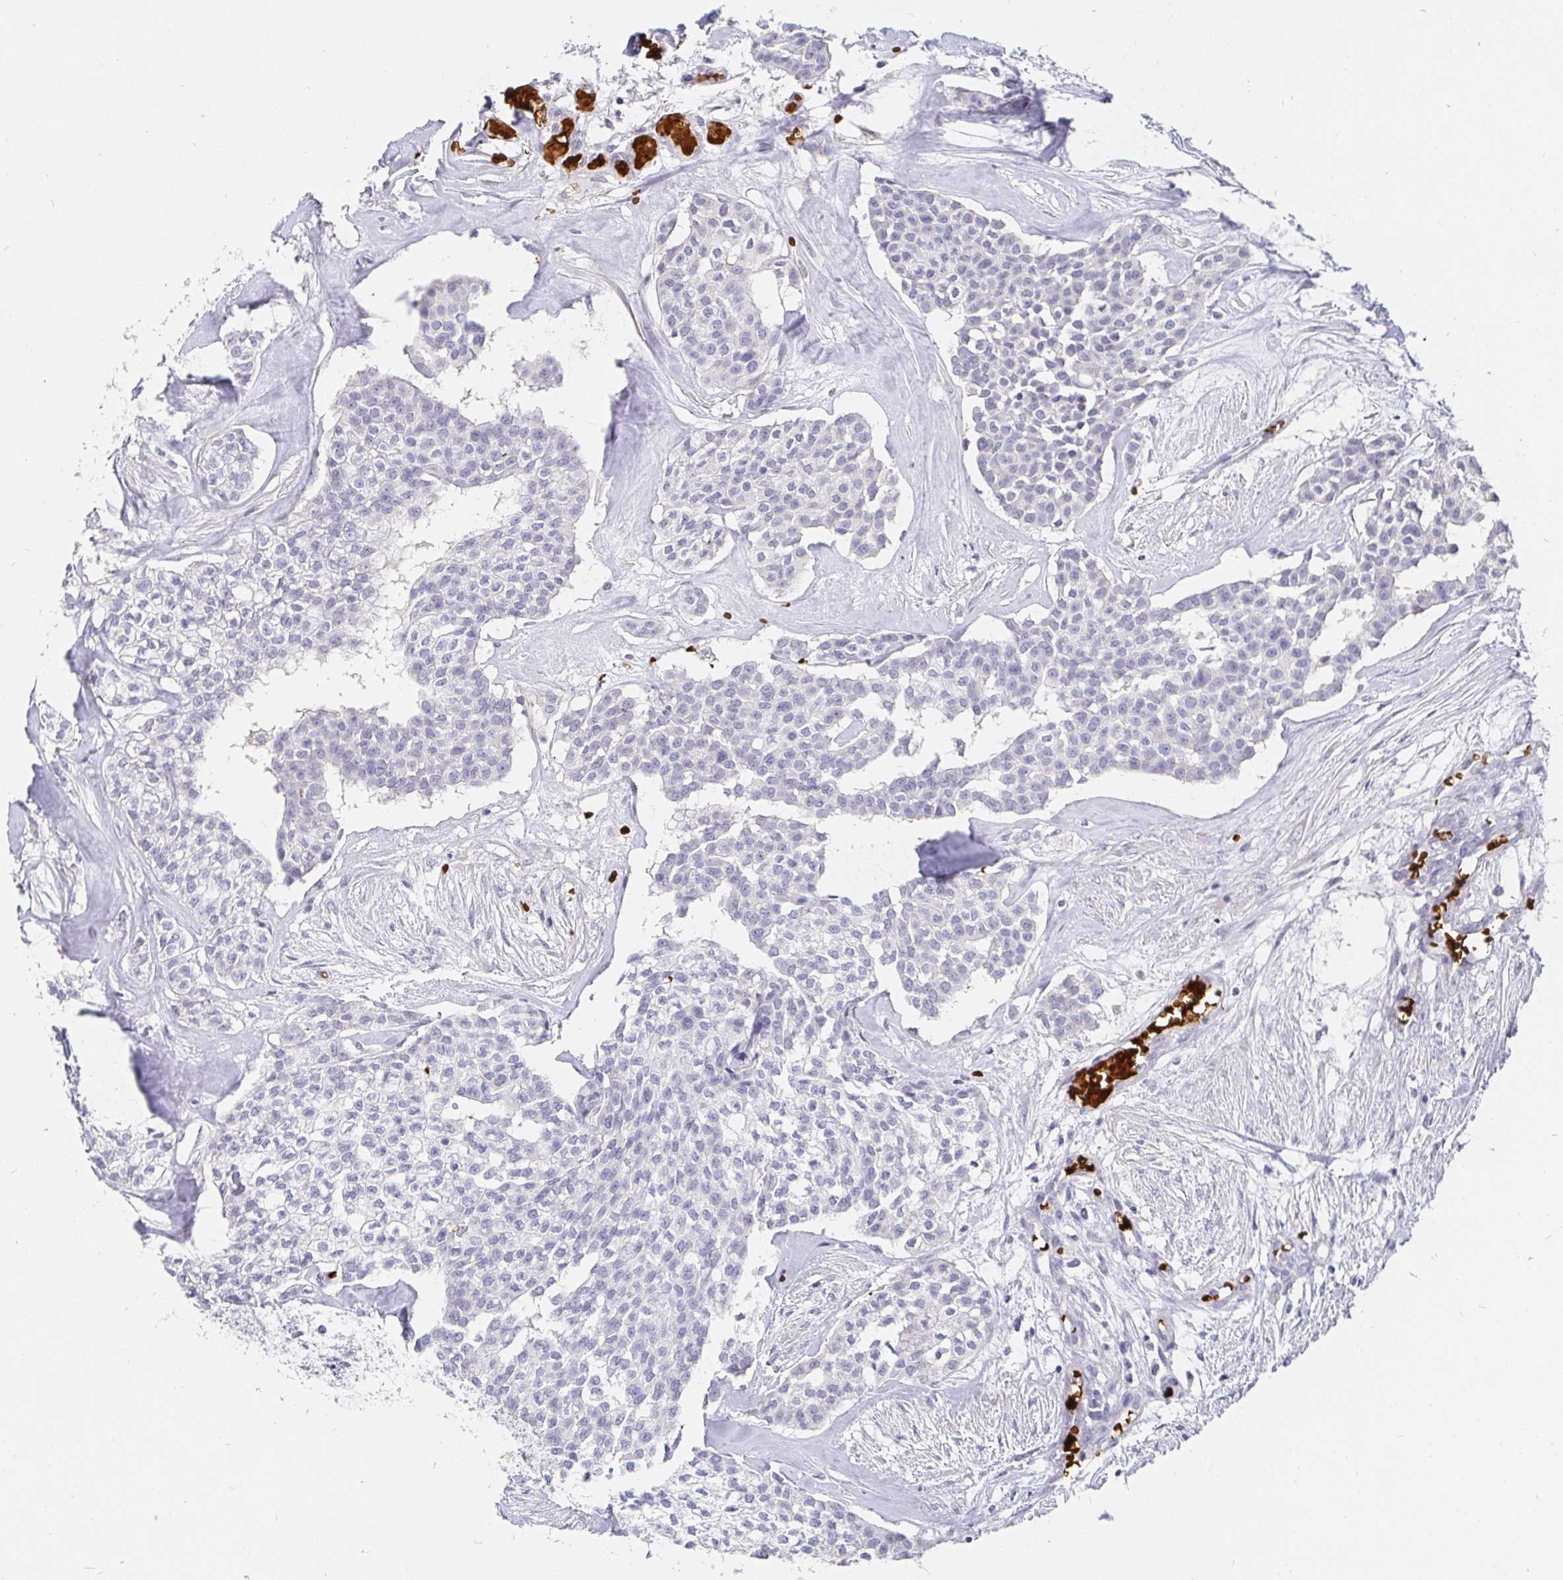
{"staining": {"intensity": "negative", "quantity": "none", "location": "none"}, "tissue": "head and neck cancer", "cell_type": "Tumor cells", "image_type": "cancer", "snomed": [{"axis": "morphology", "description": "Adenocarcinoma, NOS"}, {"axis": "topography", "description": "Head-Neck"}], "caption": "An immunohistochemistry (IHC) photomicrograph of head and neck adenocarcinoma is shown. There is no staining in tumor cells of head and neck adenocarcinoma.", "gene": "FGF21", "patient": {"sex": "male", "age": 81}}